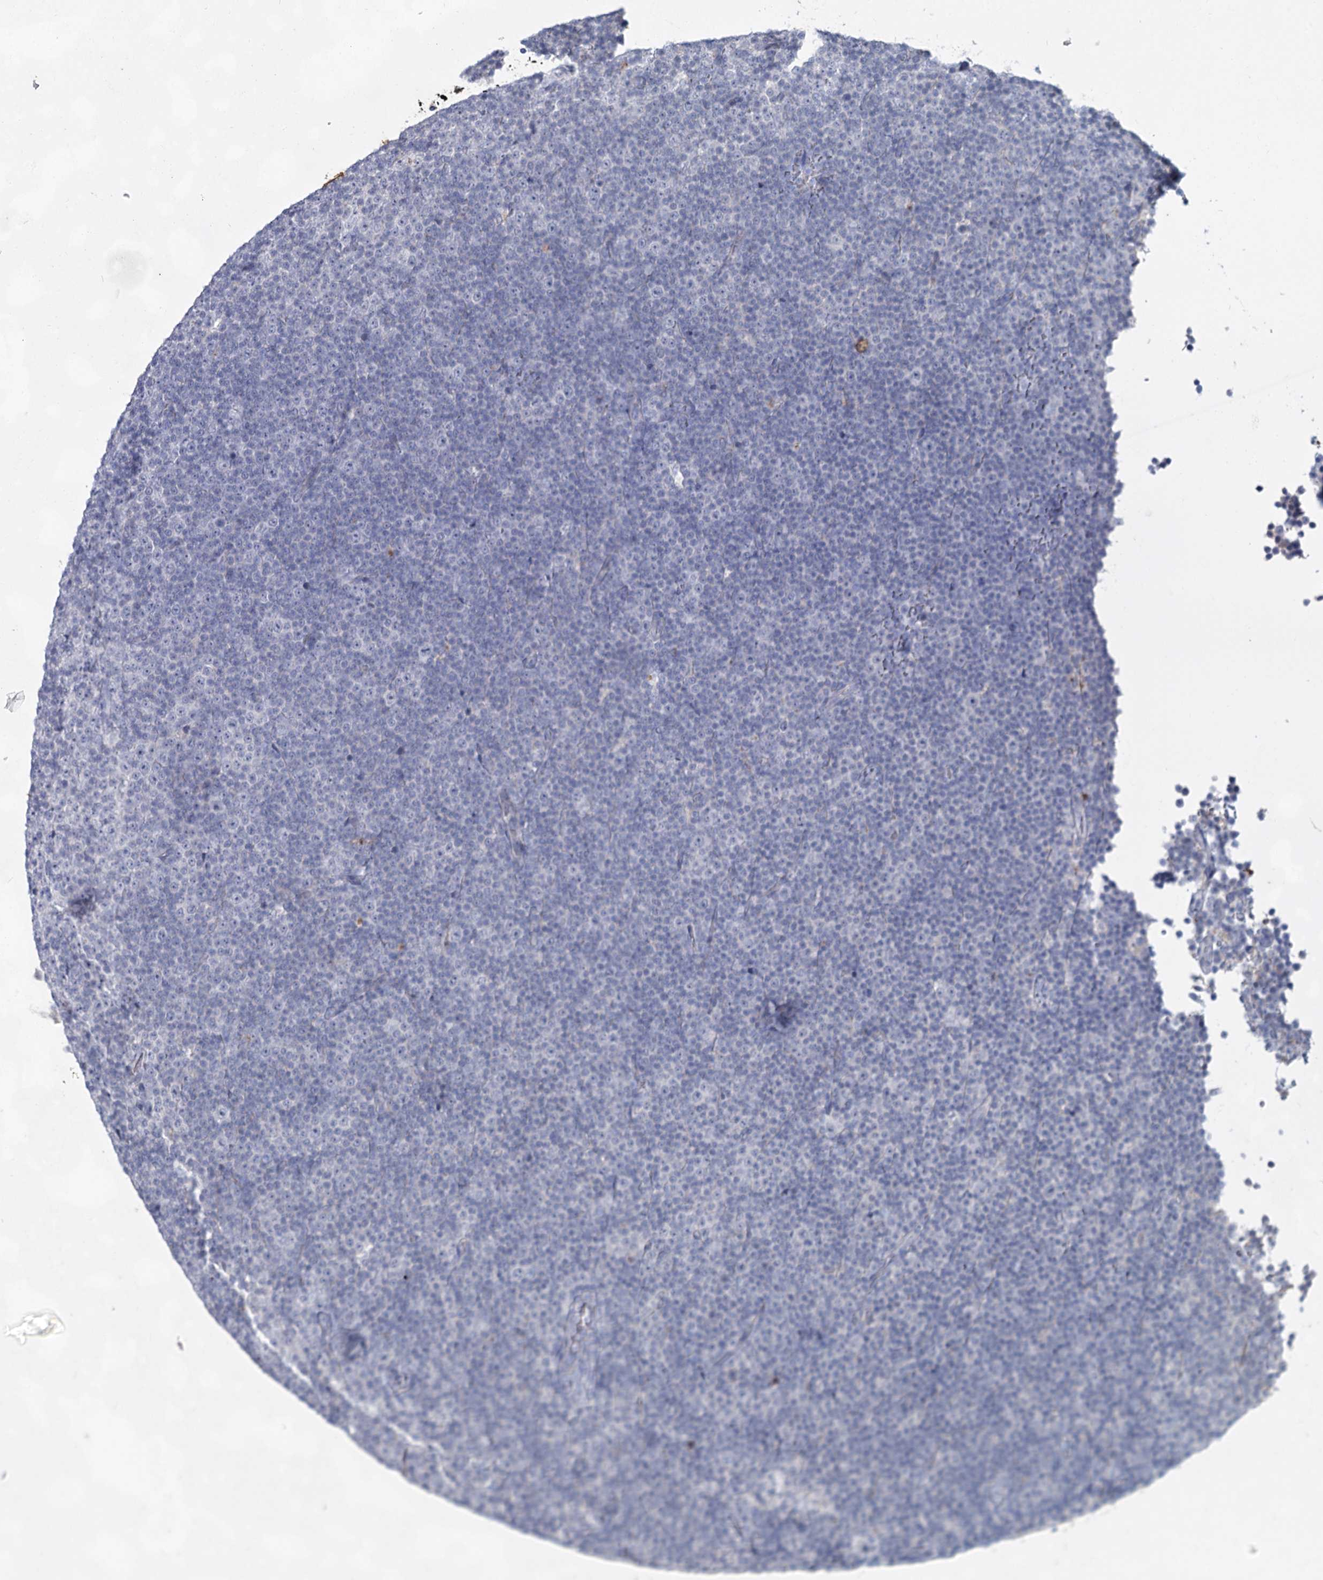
{"staining": {"intensity": "negative", "quantity": "none", "location": "none"}, "tissue": "lymphoma", "cell_type": "Tumor cells", "image_type": "cancer", "snomed": [{"axis": "morphology", "description": "Malignant lymphoma, non-Hodgkin's type, Low grade"}, {"axis": "topography", "description": "Lymph node"}], "caption": "The histopathology image reveals no significant staining in tumor cells of malignant lymphoma, non-Hodgkin's type (low-grade). The staining was performed using DAB to visualize the protein expression in brown, while the nuclei were stained in blue with hematoxylin (Magnification: 20x).", "gene": "CCDC73", "patient": {"sex": "female", "age": 67}}